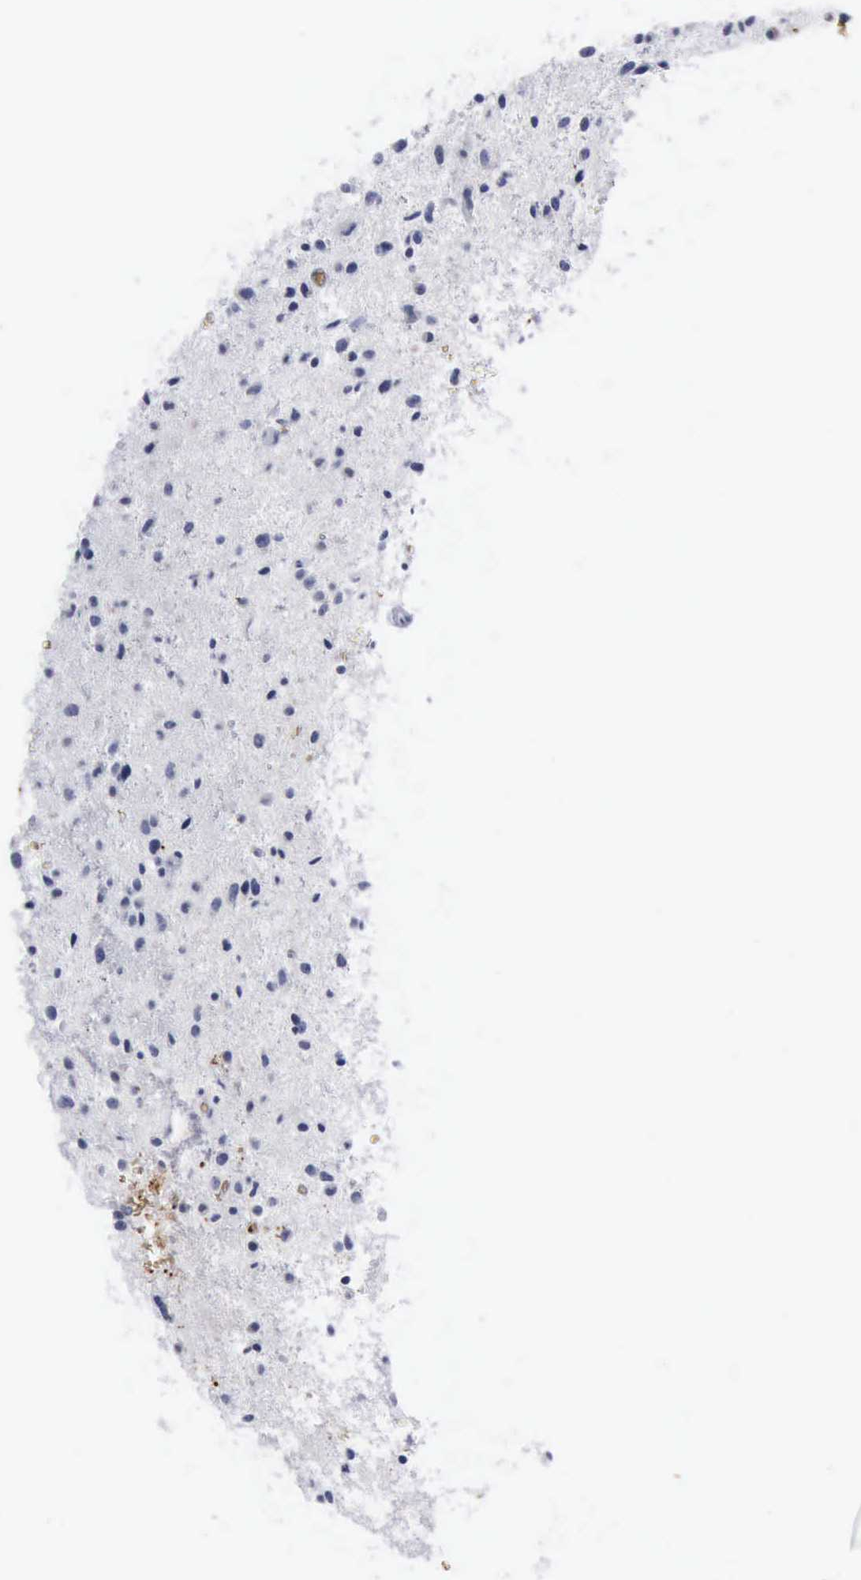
{"staining": {"intensity": "negative", "quantity": "none", "location": "none"}, "tissue": "glioma", "cell_type": "Tumor cells", "image_type": "cancer", "snomed": [{"axis": "morphology", "description": "Glioma, malignant, Low grade"}, {"axis": "topography", "description": "Brain"}], "caption": "Glioma was stained to show a protein in brown. There is no significant staining in tumor cells.", "gene": "TGFB1", "patient": {"sex": "female", "age": 46}}